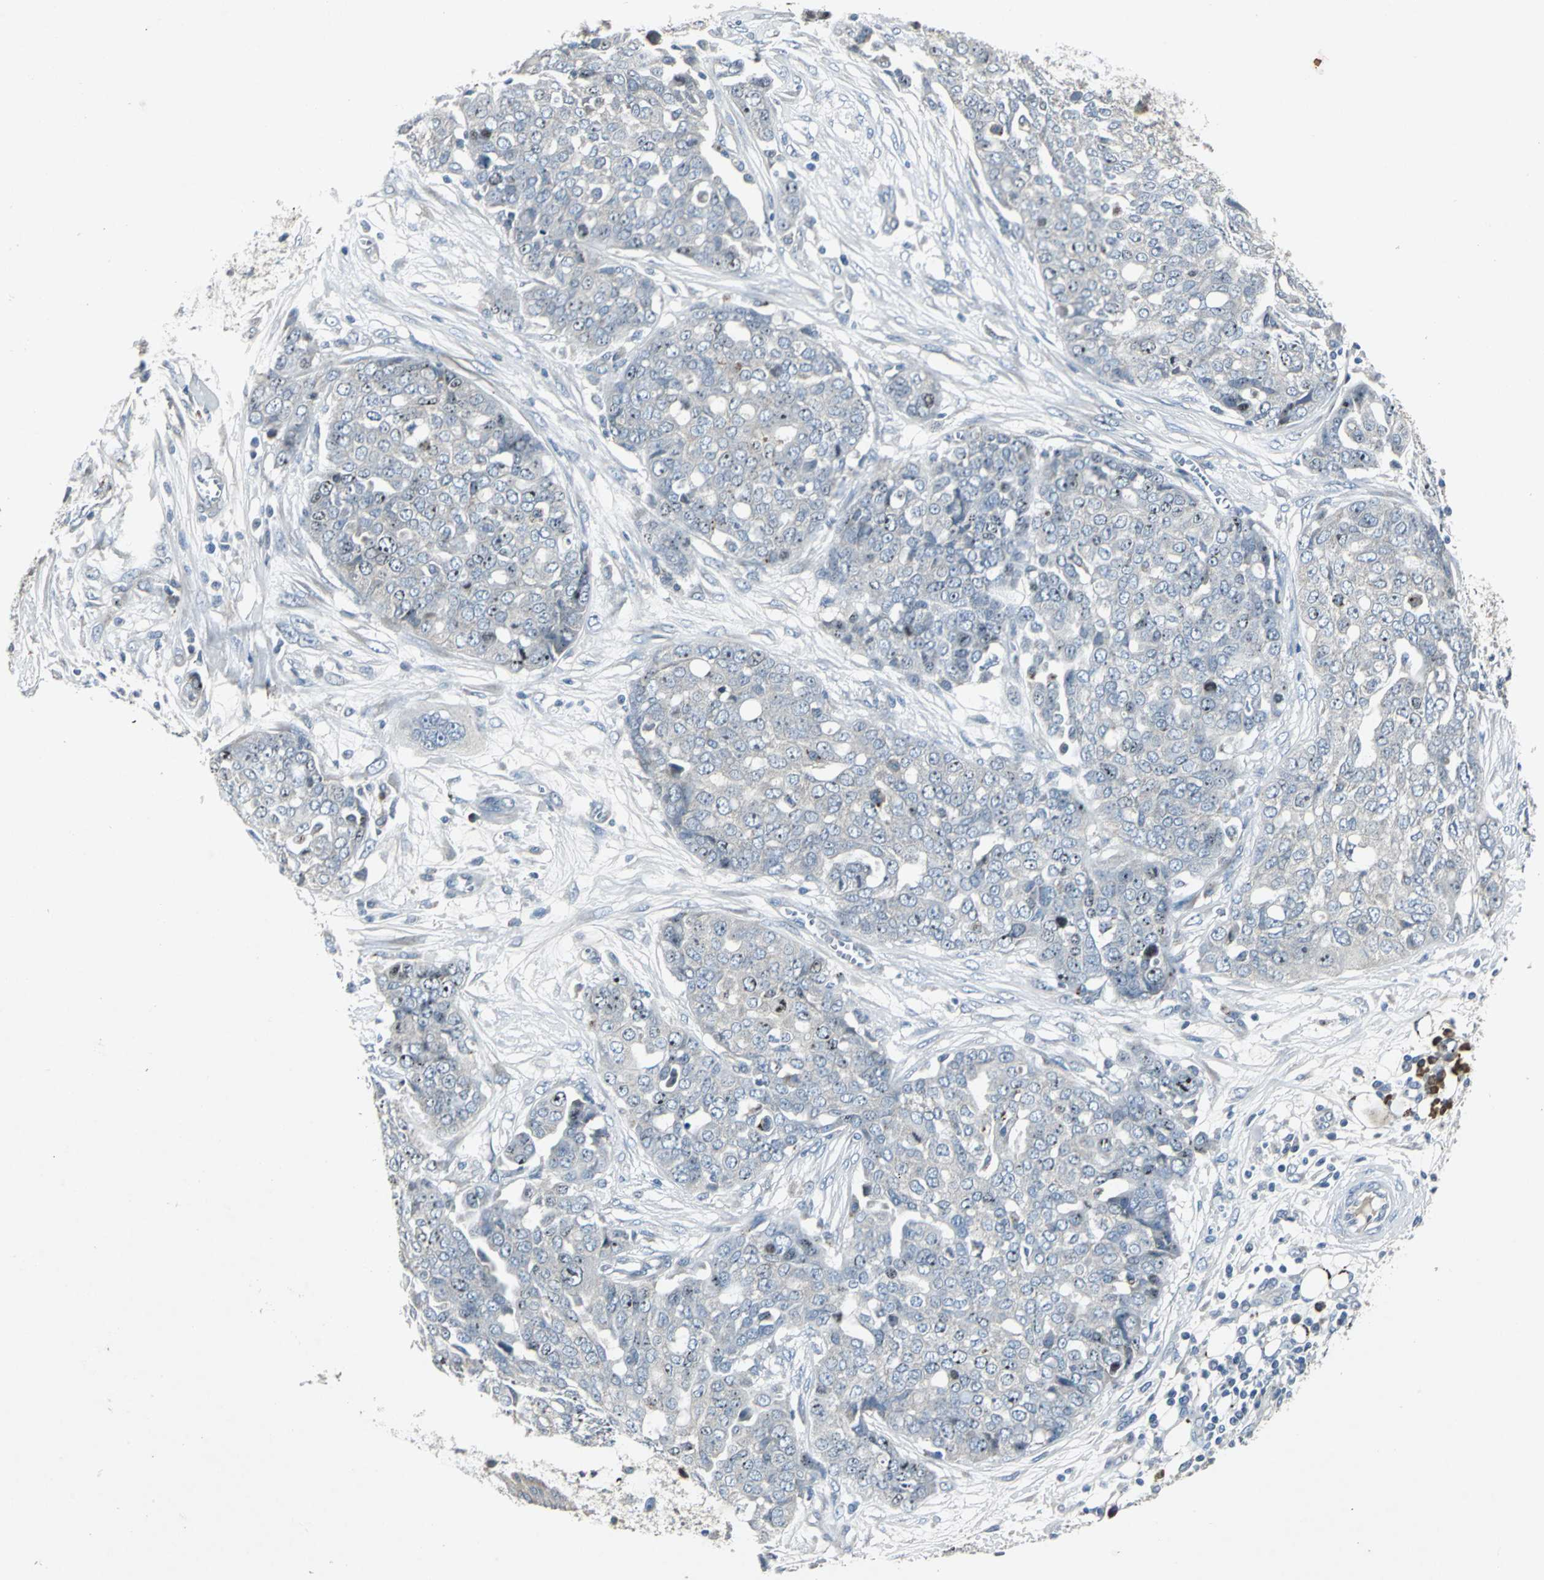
{"staining": {"intensity": "moderate", "quantity": "25%-75%", "location": "nuclear"}, "tissue": "ovarian cancer", "cell_type": "Tumor cells", "image_type": "cancer", "snomed": [{"axis": "morphology", "description": "Cystadenocarcinoma, serous, NOS"}, {"axis": "topography", "description": "Soft tissue"}, {"axis": "topography", "description": "Ovary"}], "caption": "Serous cystadenocarcinoma (ovarian) stained with IHC reveals moderate nuclear staining in approximately 25%-75% of tumor cells.", "gene": "SLC2A13", "patient": {"sex": "female", "age": 57}}